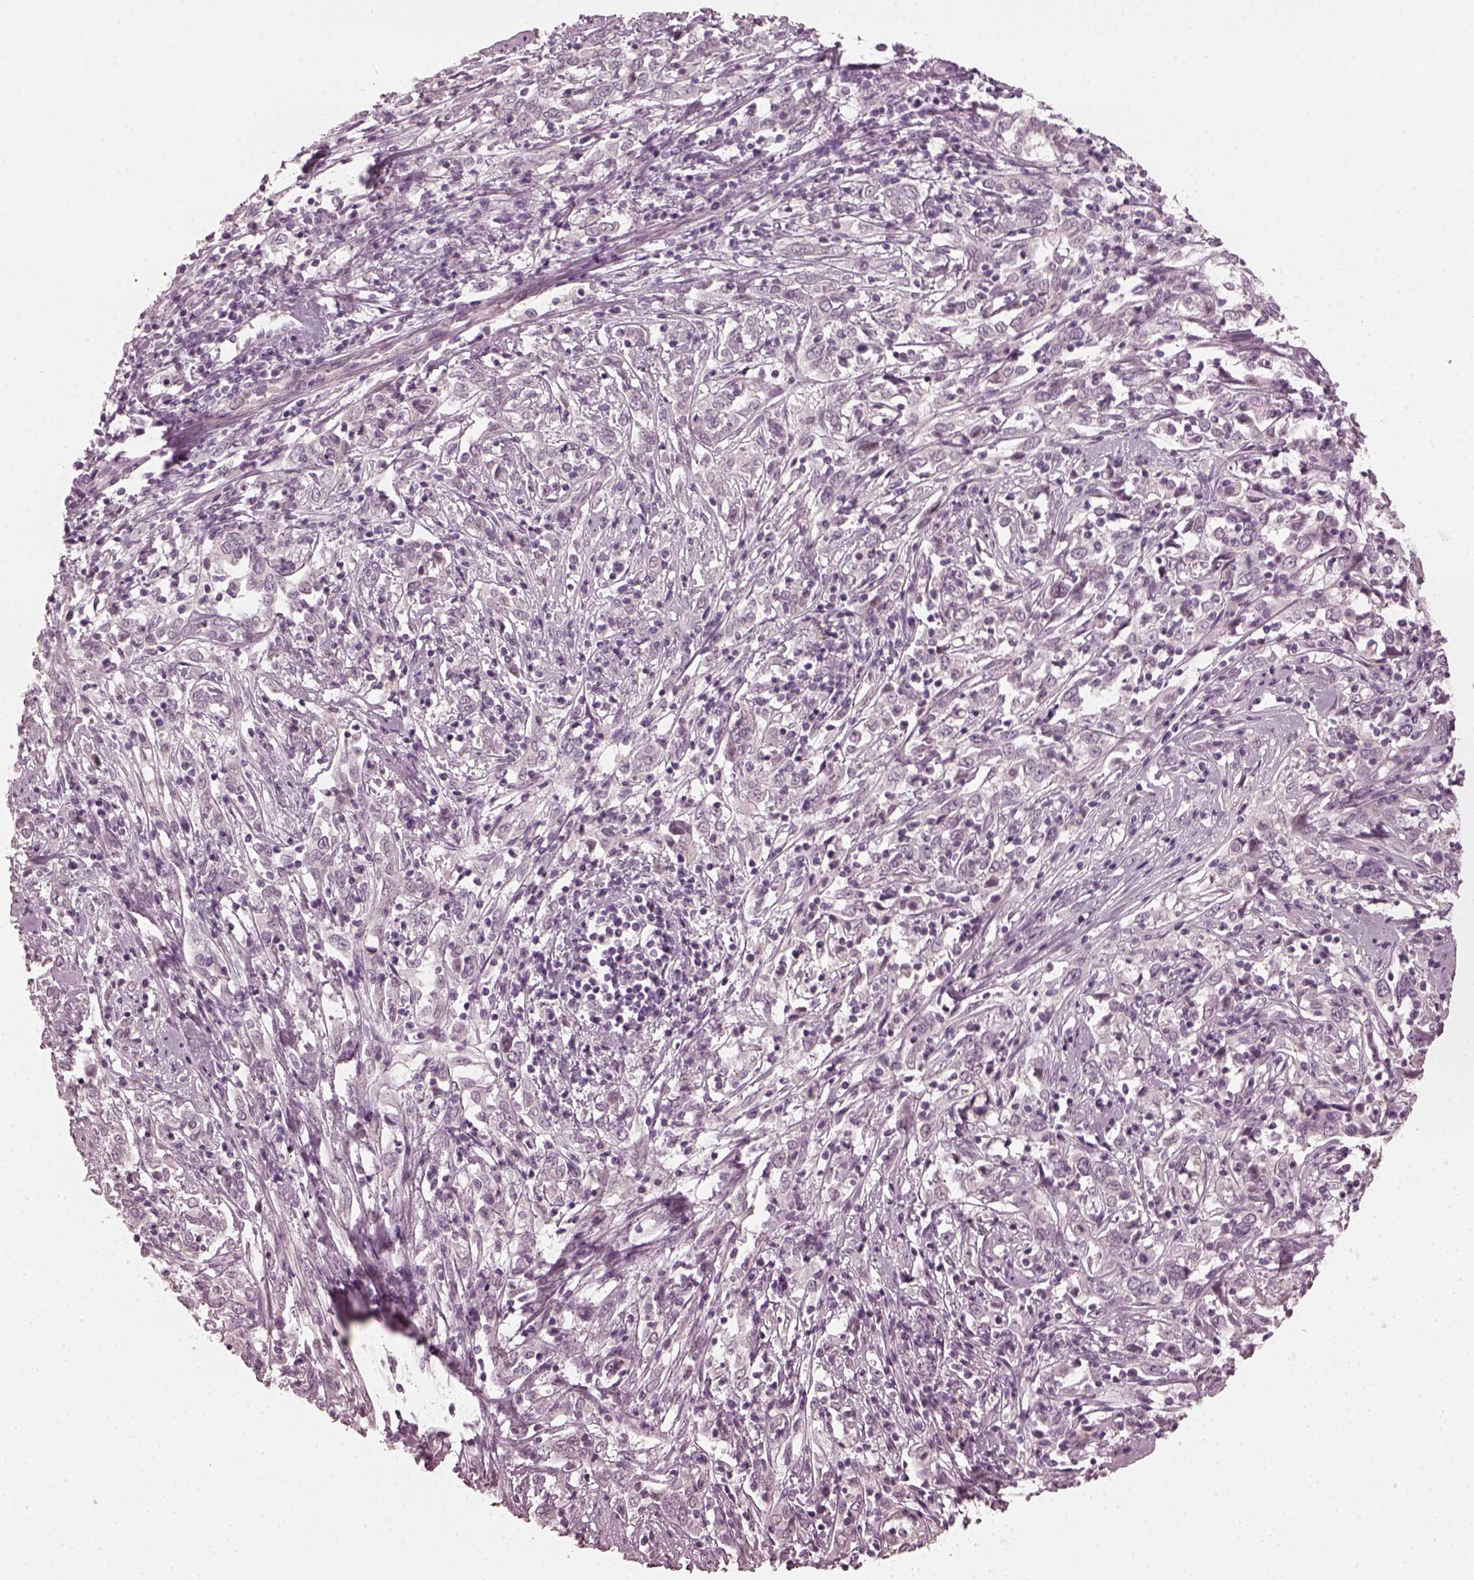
{"staining": {"intensity": "negative", "quantity": "none", "location": "none"}, "tissue": "cervical cancer", "cell_type": "Tumor cells", "image_type": "cancer", "snomed": [{"axis": "morphology", "description": "Adenocarcinoma, NOS"}, {"axis": "topography", "description": "Cervix"}], "caption": "Tumor cells show no significant staining in adenocarcinoma (cervical).", "gene": "CCDC170", "patient": {"sex": "female", "age": 40}}